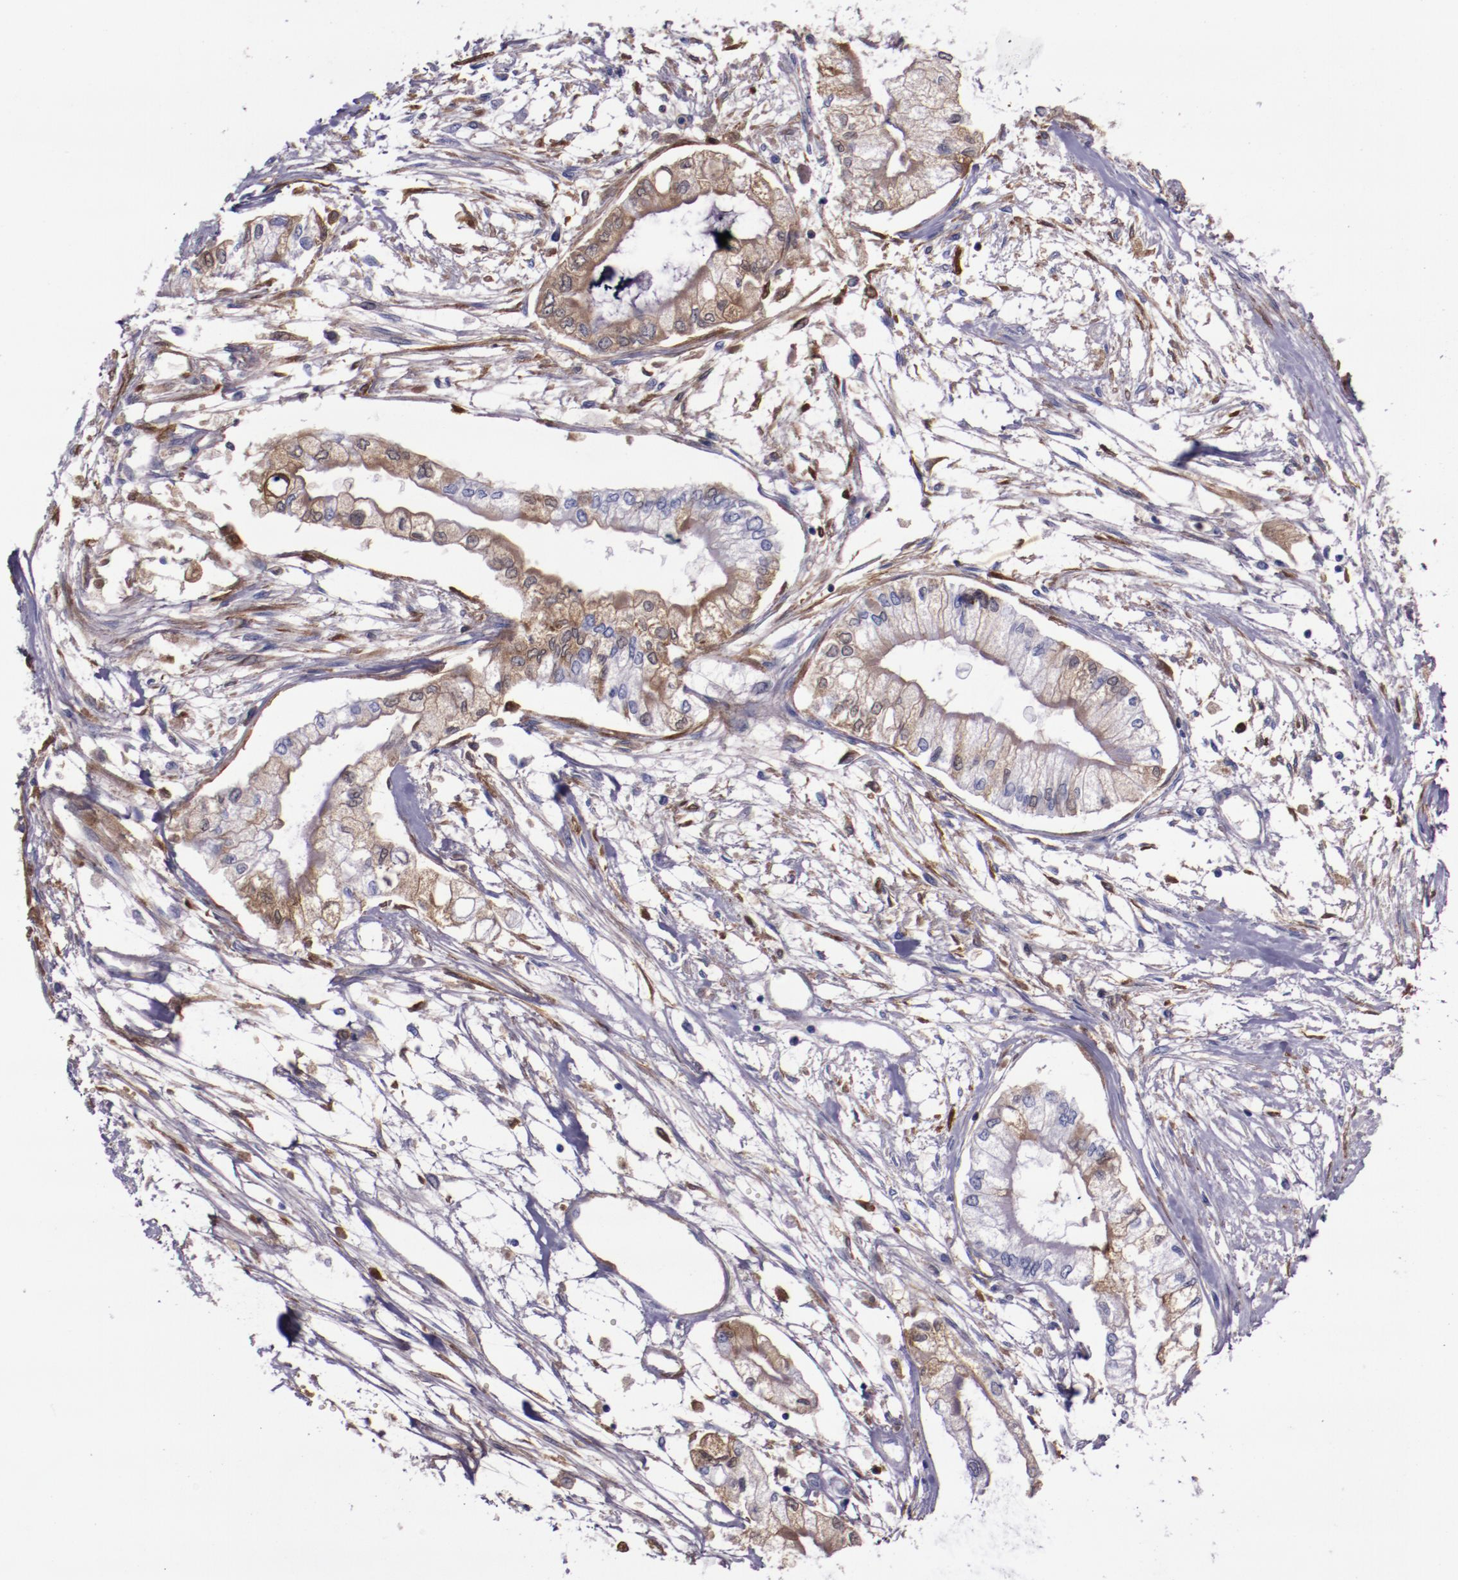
{"staining": {"intensity": "weak", "quantity": "<25%", "location": "cytoplasmic/membranous"}, "tissue": "pancreatic cancer", "cell_type": "Tumor cells", "image_type": "cancer", "snomed": [{"axis": "morphology", "description": "Adenocarcinoma, NOS"}, {"axis": "topography", "description": "Pancreas"}], "caption": "The immunohistochemistry micrograph has no significant expression in tumor cells of pancreatic adenocarcinoma tissue.", "gene": "APOH", "patient": {"sex": "male", "age": 79}}